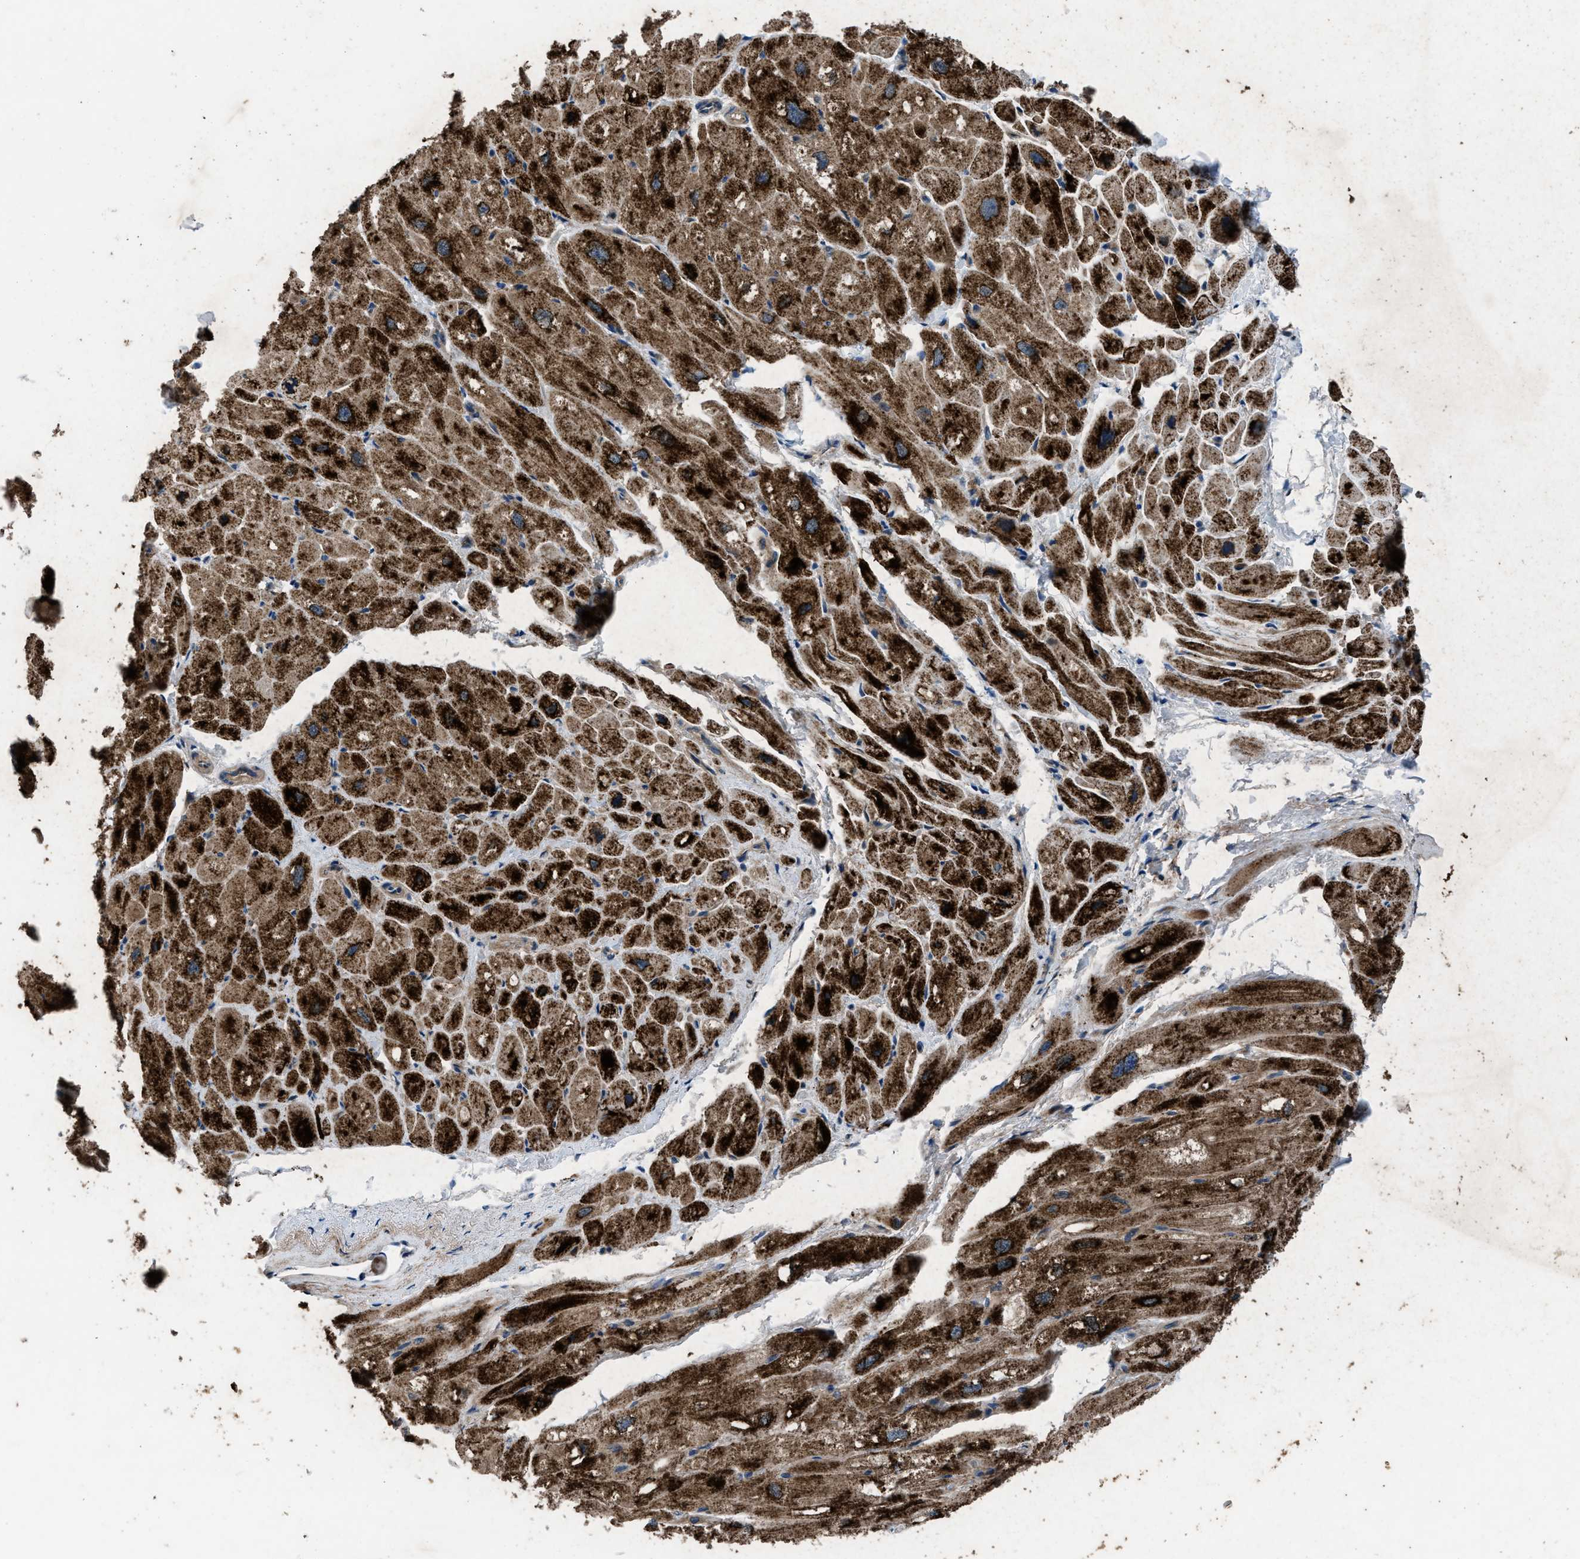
{"staining": {"intensity": "strong", "quantity": "25%-75%", "location": "cytoplasmic/membranous"}, "tissue": "heart muscle", "cell_type": "Cardiomyocytes", "image_type": "normal", "snomed": [{"axis": "morphology", "description": "Normal tissue, NOS"}, {"axis": "topography", "description": "Heart"}], "caption": "Heart muscle stained for a protein (brown) exhibits strong cytoplasmic/membranous positive positivity in approximately 25%-75% of cardiomyocytes.", "gene": "USP25", "patient": {"sex": "male", "age": 49}}